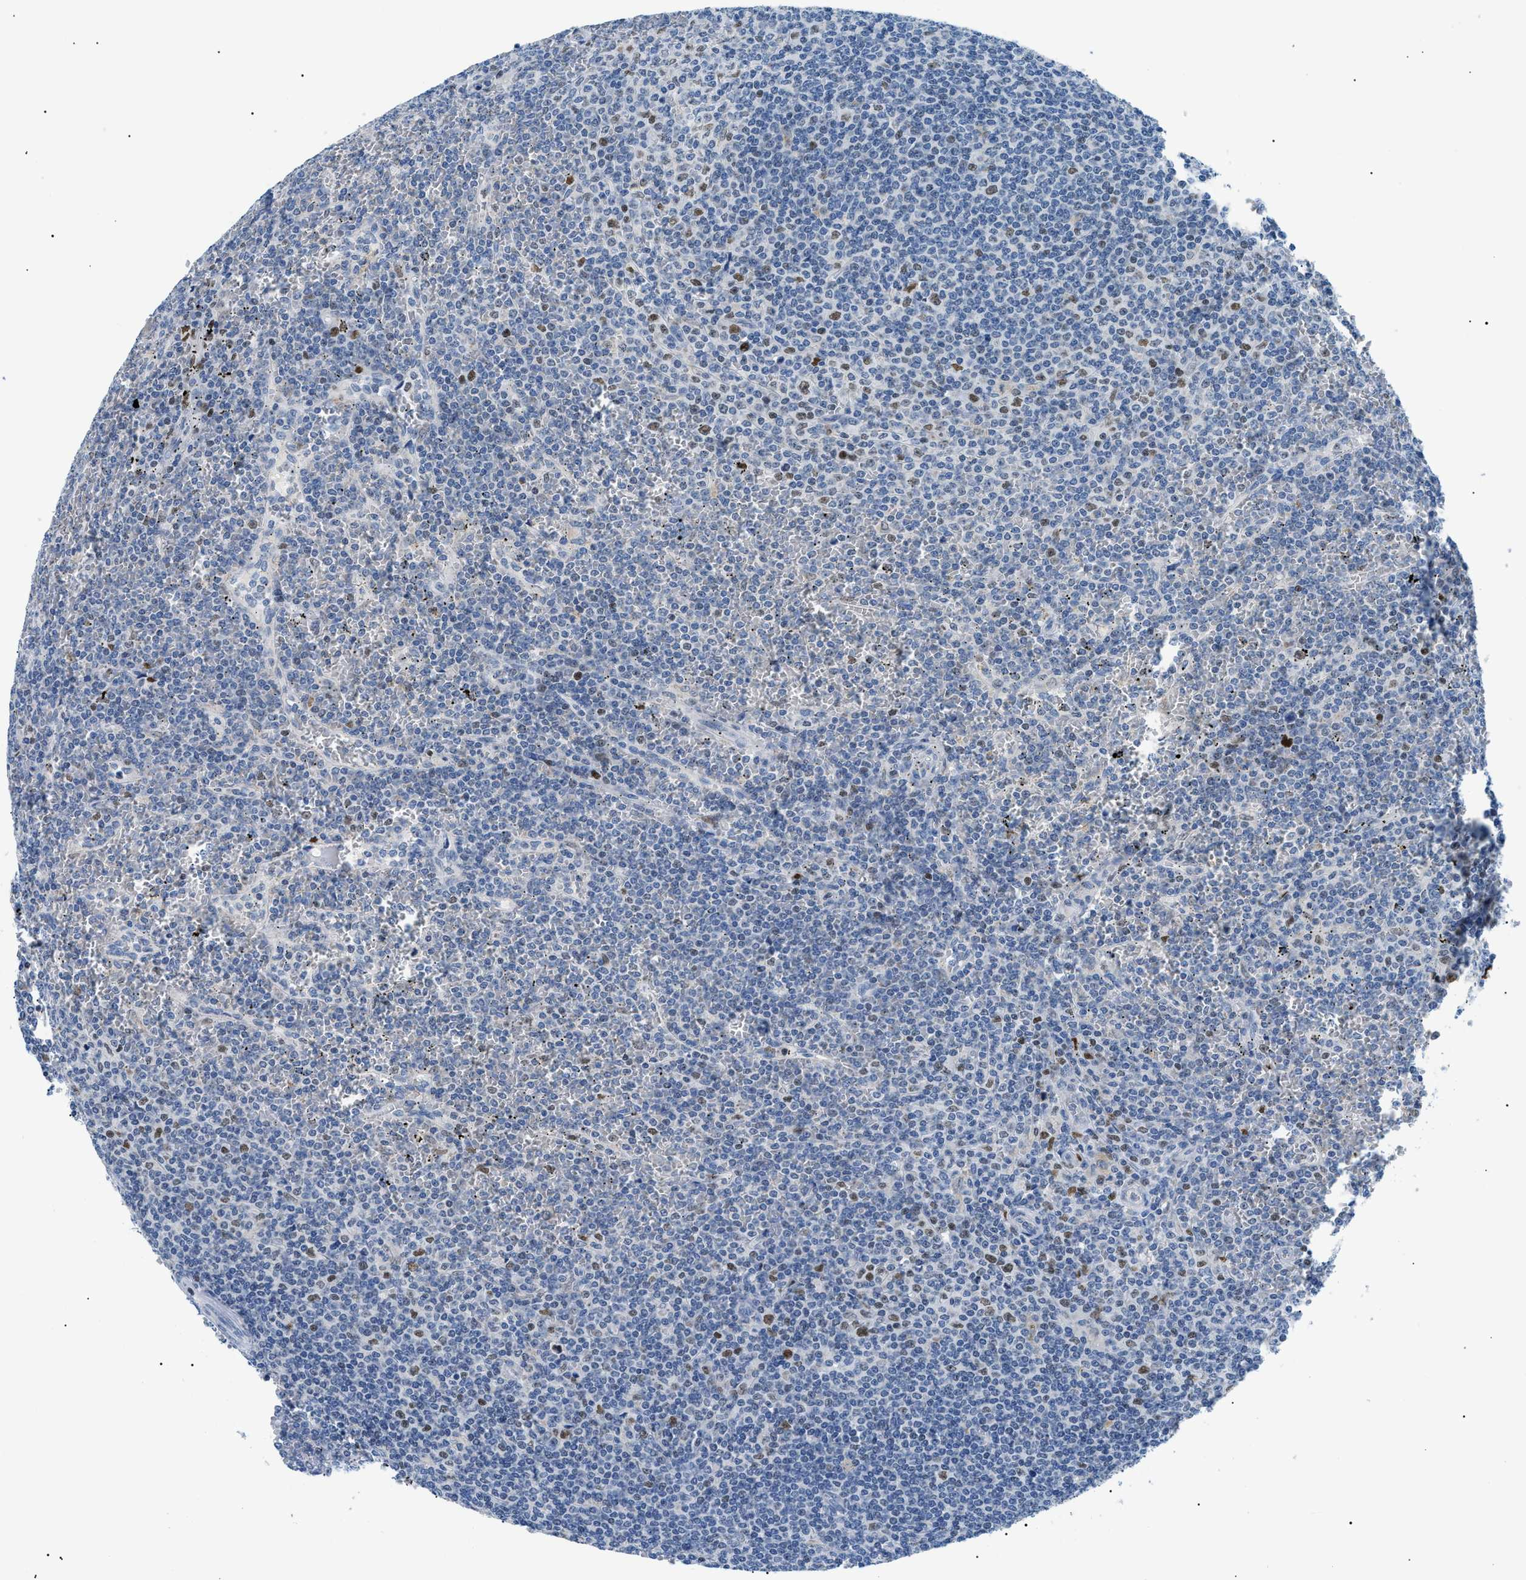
{"staining": {"intensity": "moderate", "quantity": "<25%", "location": "nuclear"}, "tissue": "lymphoma", "cell_type": "Tumor cells", "image_type": "cancer", "snomed": [{"axis": "morphology", "description": "Malignant lymphoma, non-Hodgkin's type, Low grade"}, {"axis": "topography", "description": "Spleen"}], "caption": "This micrograph shows IHC staining of lymphoma, with low moderate nuclear positivity in about <25% of tumor cells.", "gene": "SMARCC1", "patient": {"sex": "female", "age": 19}}